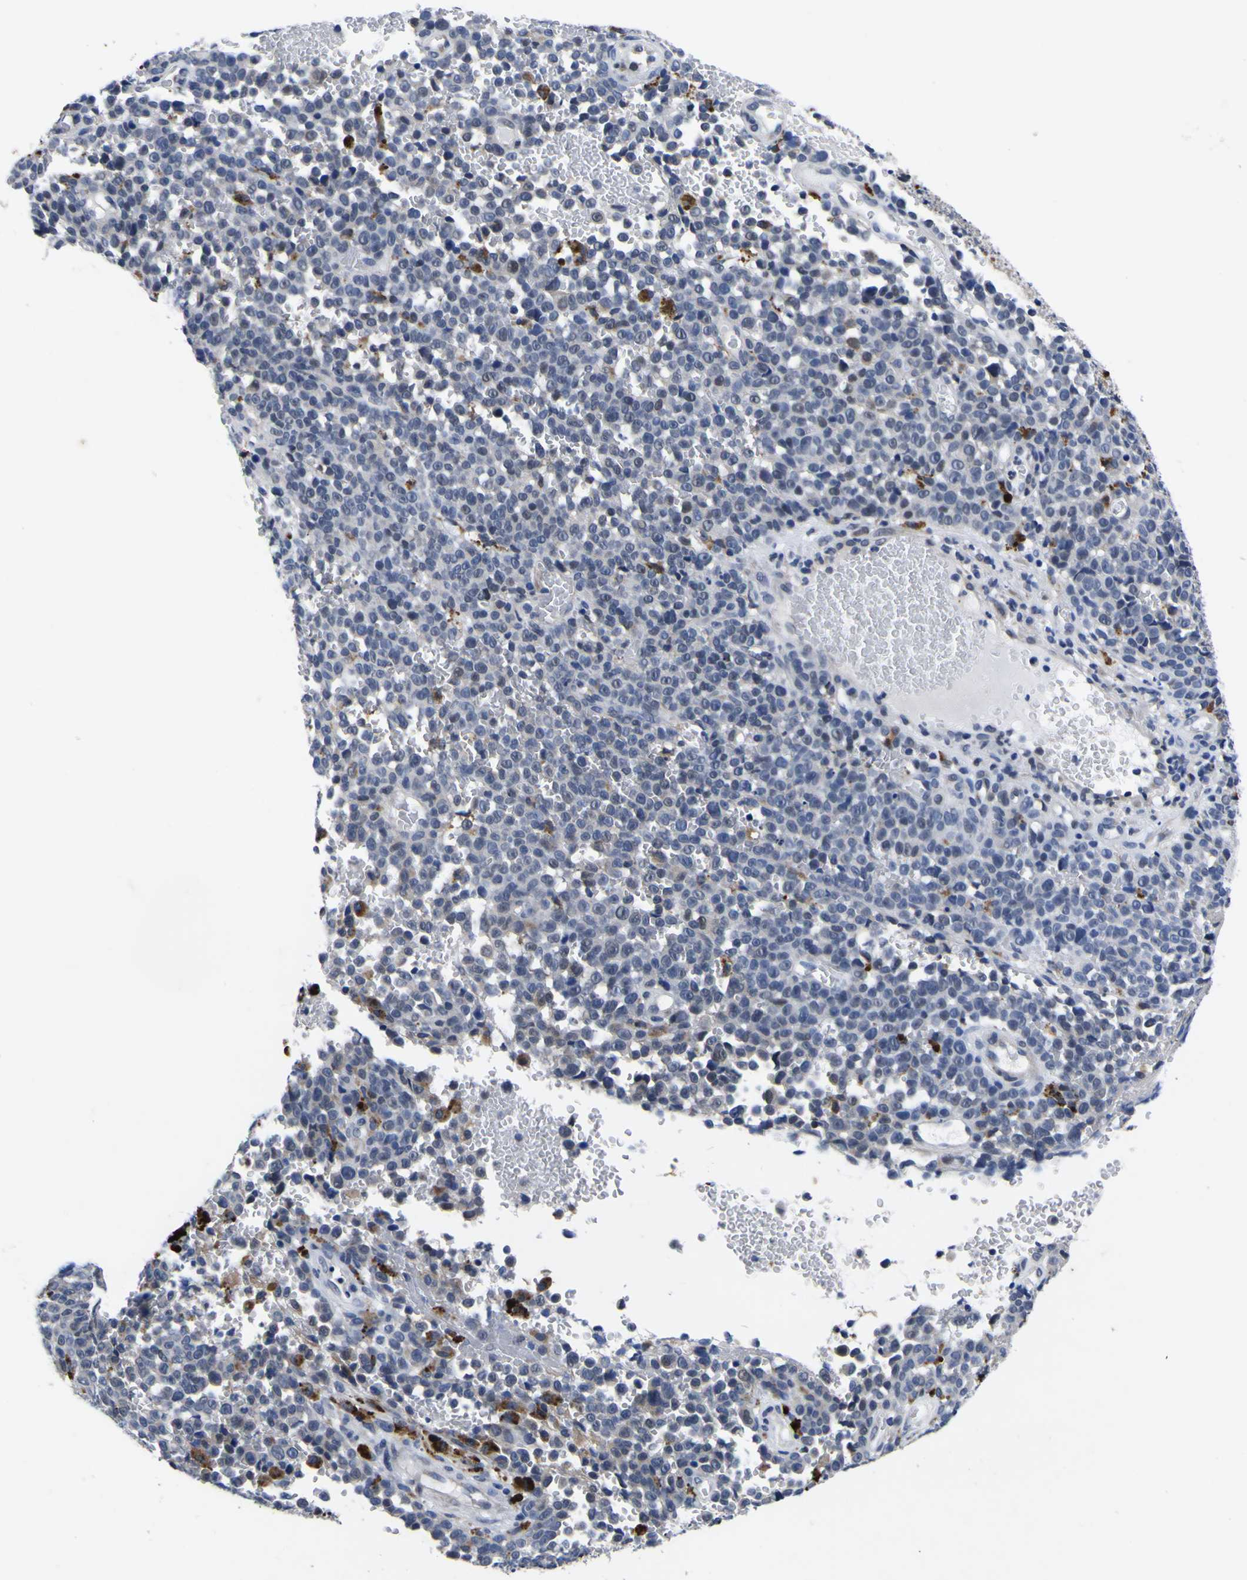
{"staining": {"intensity": "negative", "quantity": "none", "location": "none"}, "tissue": "melanoma", "cell_type": "Tumor cells", "image_type": "cancer", "snomed": [{"axis": "morphology", "description": "Malignant melanoma, NOS"}, {"axis": "topography", "description": "Skin"}], "caption": "High power microscopy photomicrograph of an immunohistochemistry micrograph of melanoma, revealing no significant staining in tumor cells.", "gene": "IGFLR1", "patient": {"sex": "female", "age": 82}}